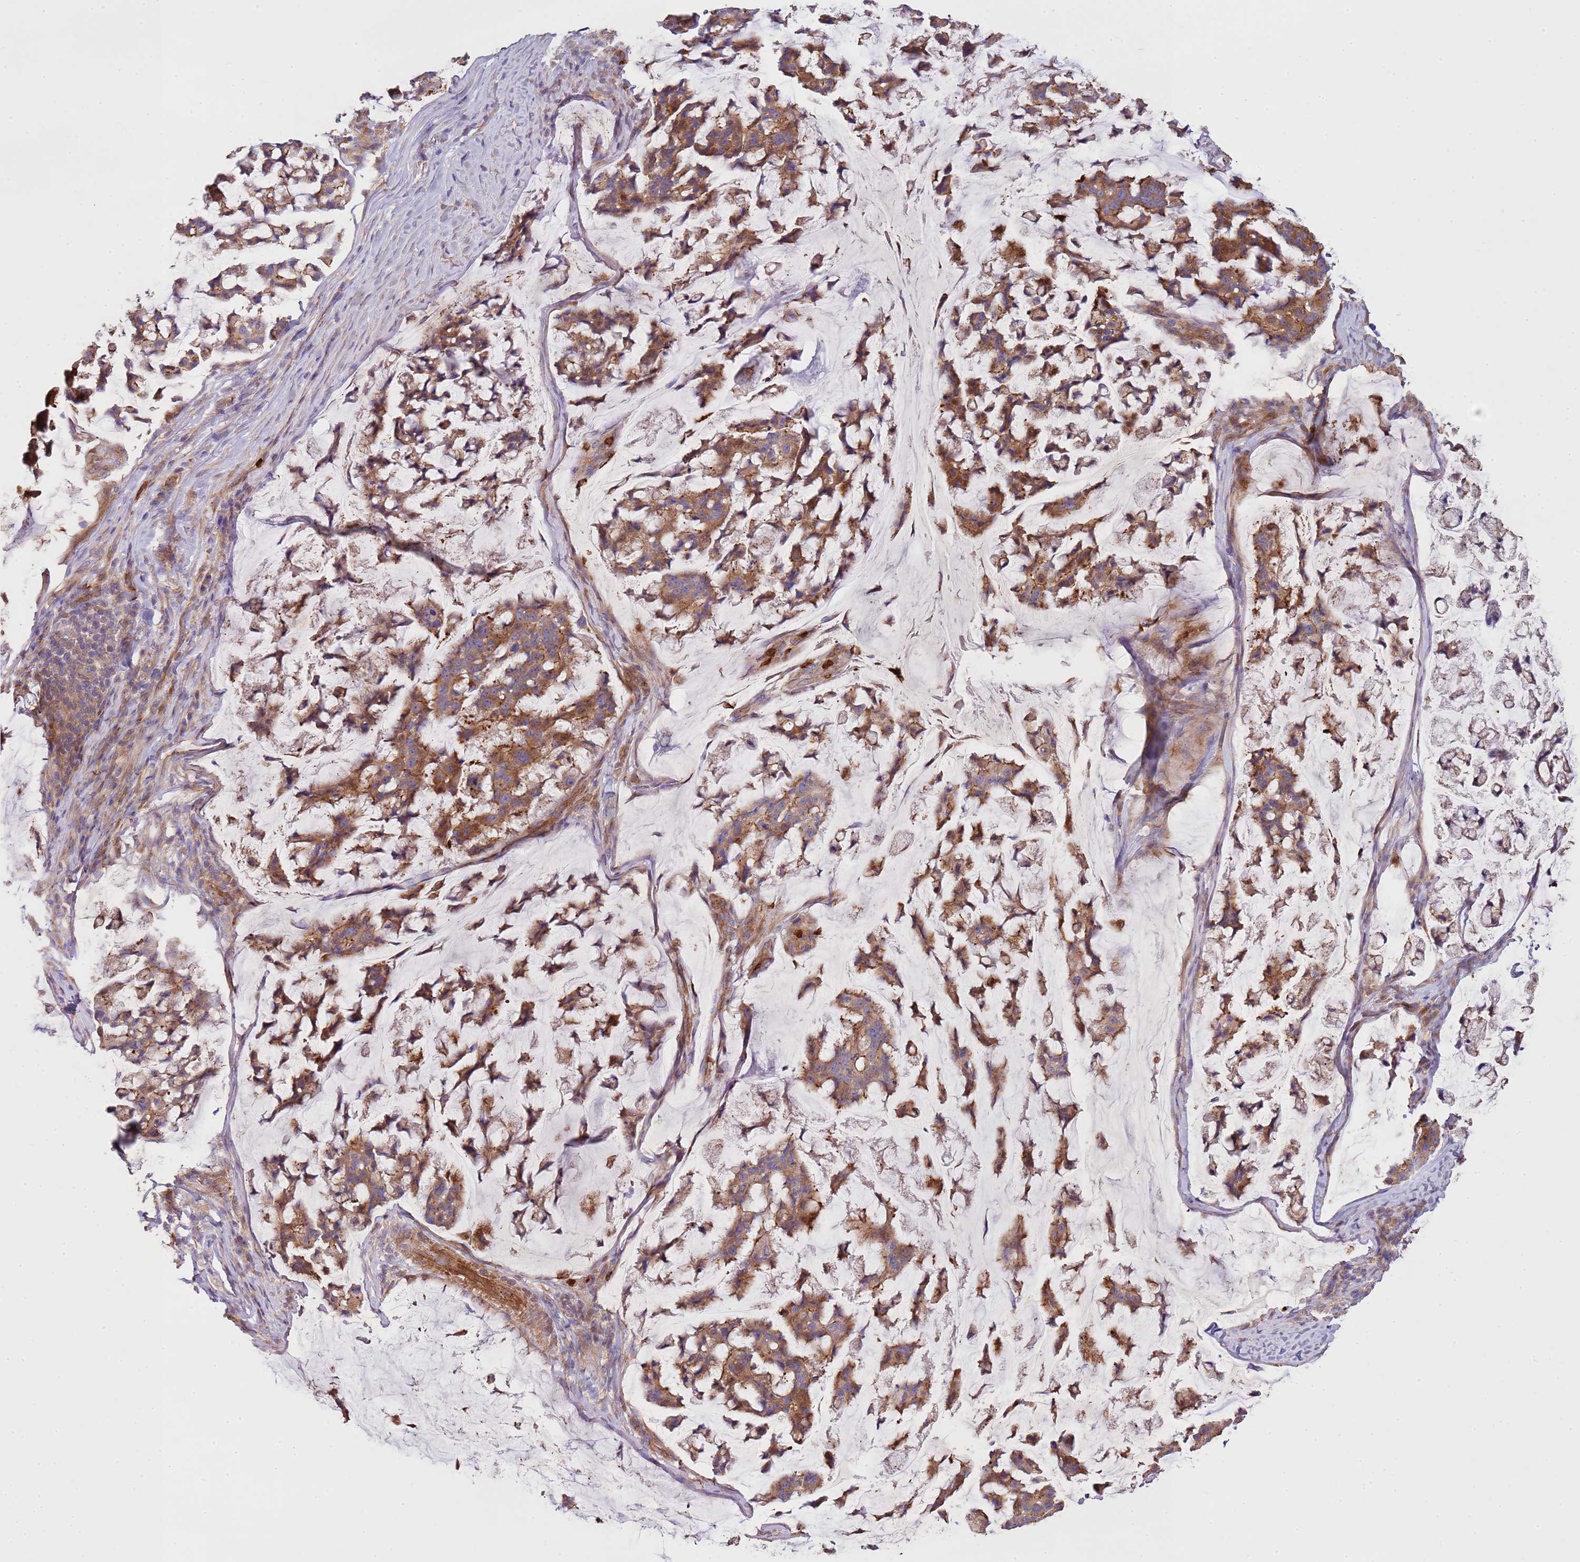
{"staining": {"intensity": "moderate", "quantity": ">75%", "location": "cytoplasmic/membranous"}, "tissue": "stomach cancer", "cell_type": "Tumor cells", "image_type": "cancer", "snomed": [{"axis": "morphology", "description": "Adenocarcinoma, NOS"}, {"axis": "topography", "description": "Stomach, lower"}], "caption": "Immunohistochemical staining of stomach adenocarcinoma reveals medium levels of moderate cytoplasmic/membranous positivity in about >75% of tumor cells.", "gene": "NDUFAF4", "patient": {"sex": "male", "age": 67}}